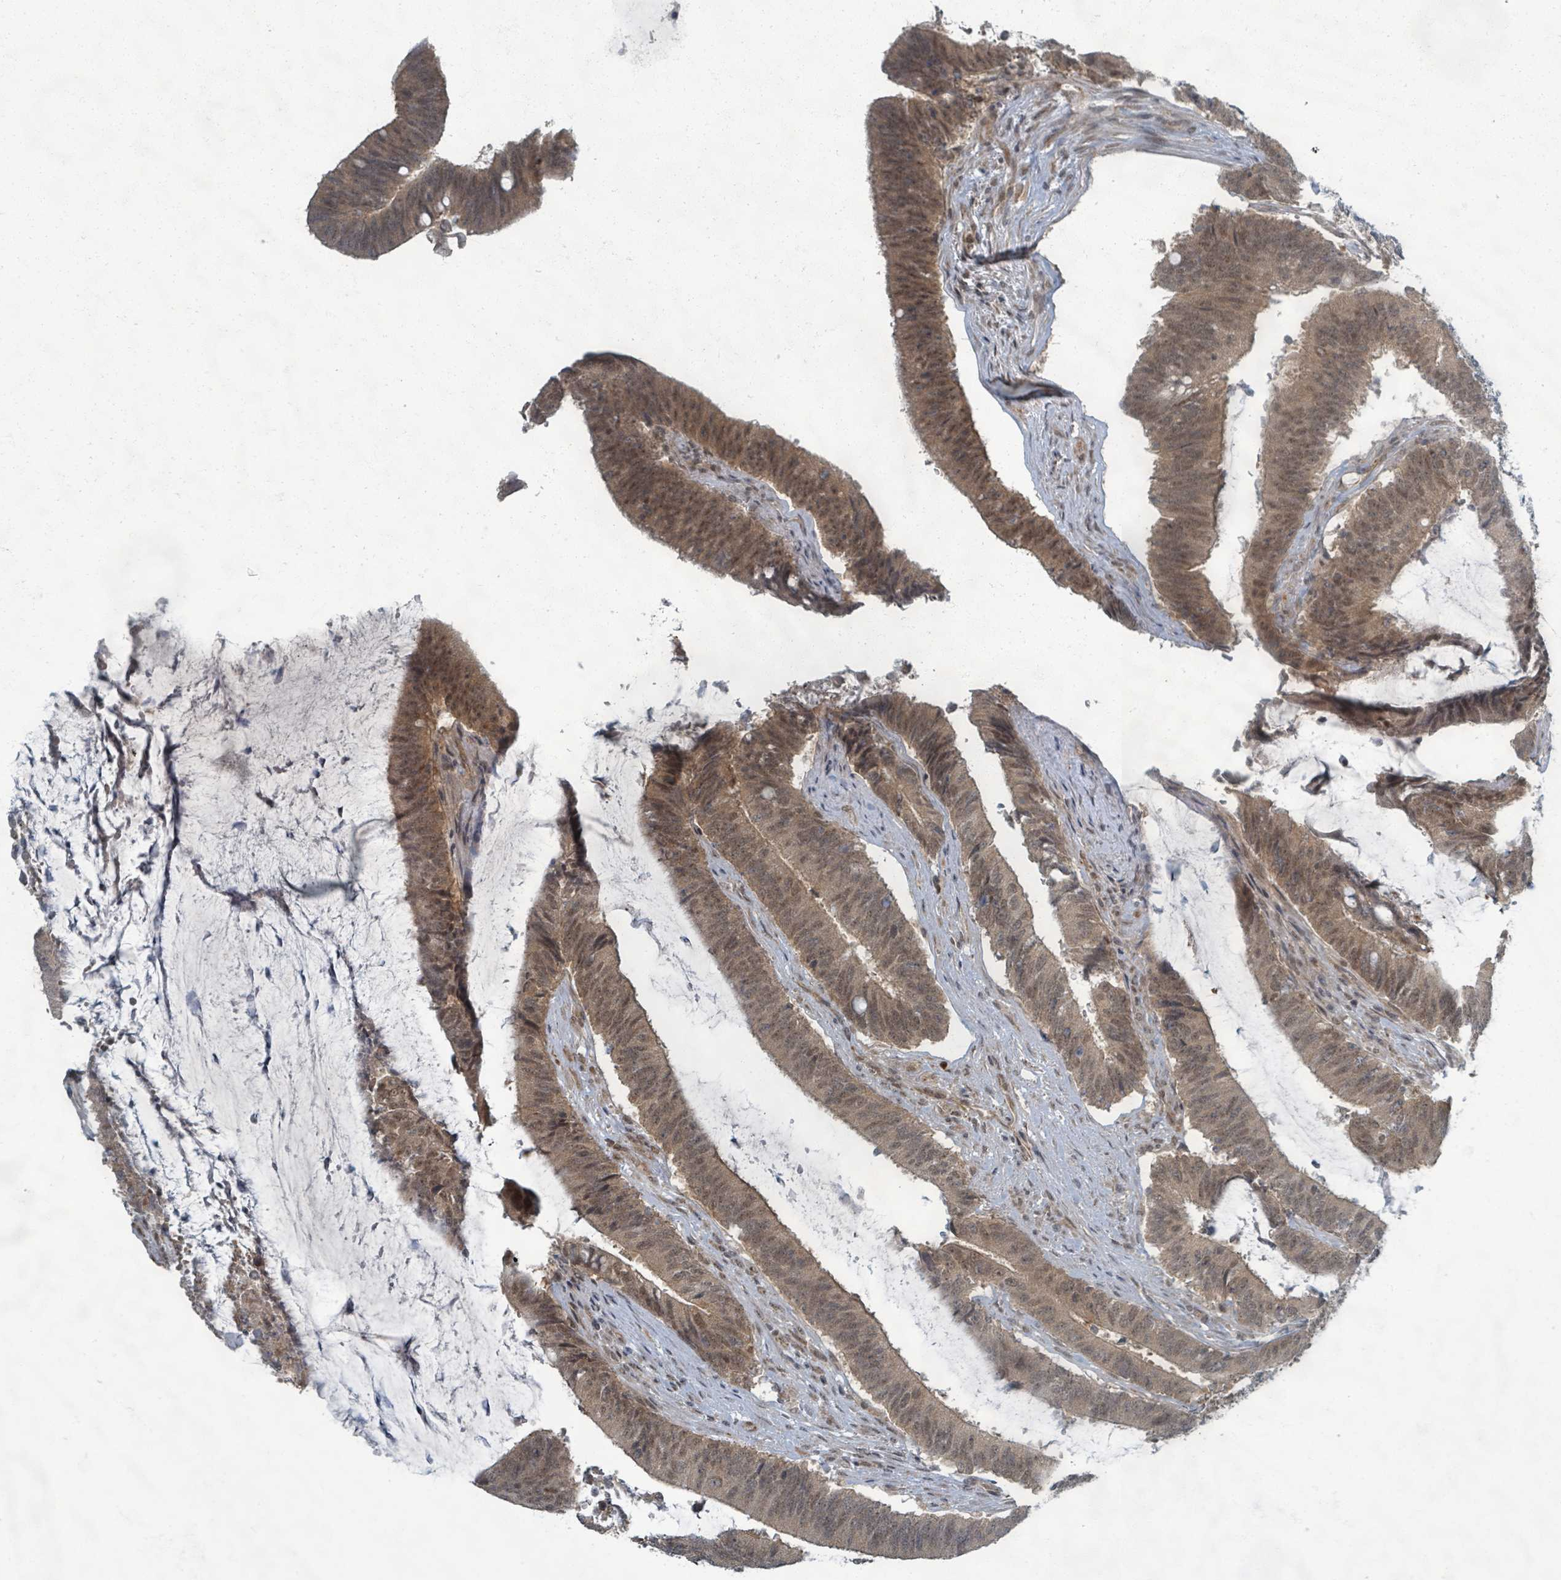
{"staining": {"intensity": "moderate", "quantity": ">75%", "location": "cytoplasmic/membranous,nuclear"}, "tissue": "colorectal cancer", "cell_type": "Tumor cells", "image_type": "cancer", "snomed": [{"axis": "morphology", "description": "Adenocarcinoma, NOS"}, {"axis": "topography", "description": "Colon"}], "caption": "Immunohistochemical staining of human colorectal cancer reveals medium levels of moderate cytoplasmic/membranous and nuclear protein positivity in approximately >75% of tumor cells.", "gene": "INTS15", "patient": {"sex": "female", "age": 43}}